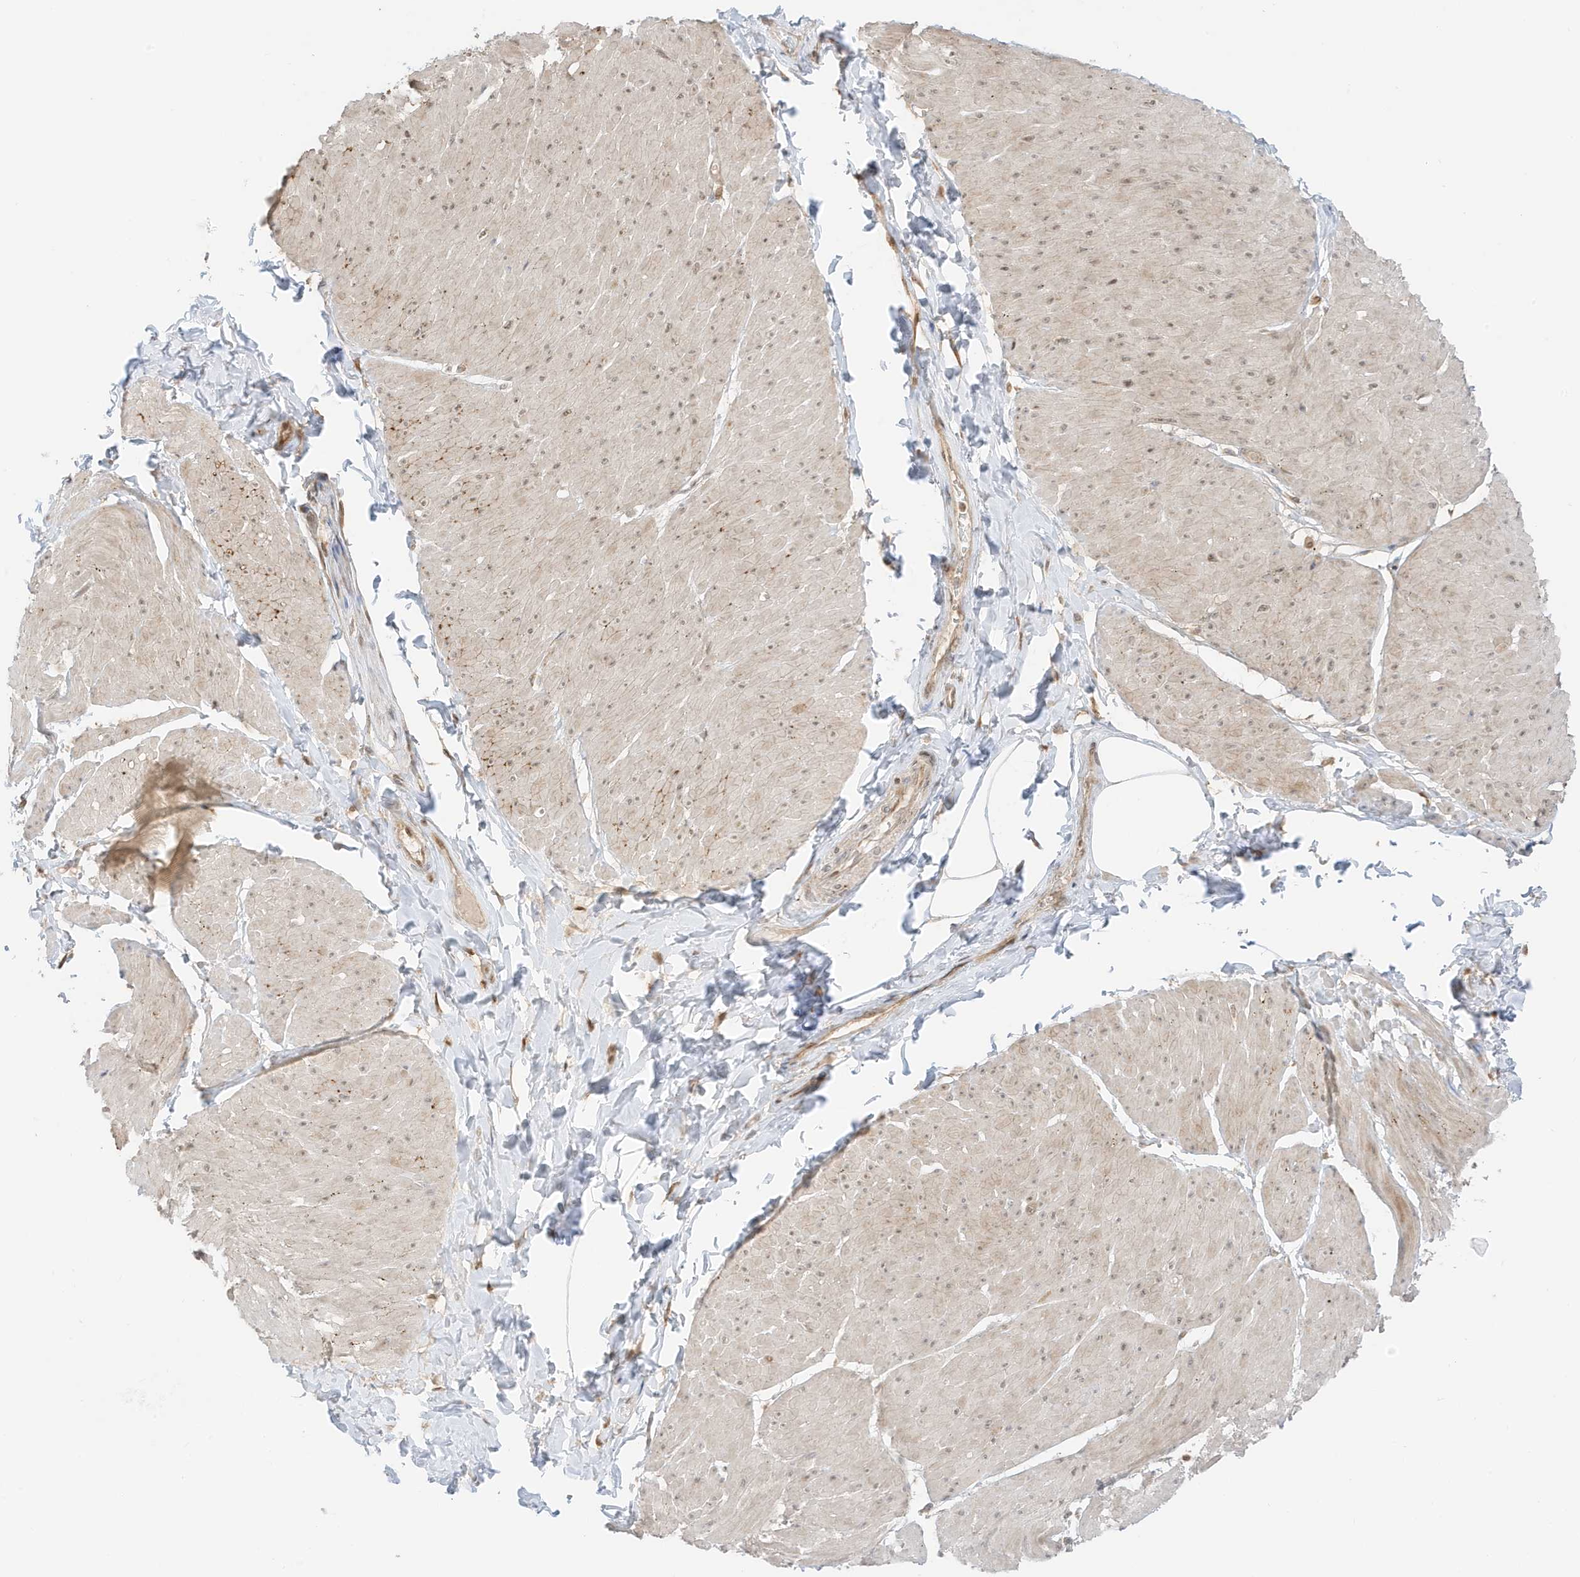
{"staining": {"intensity": "weak", "quantity": "25%-75%", "location": "cytoplasmic/membranous,nuclear"}, "tissue": "smooth muscle", "cell_type": "Smooth muscle cells", "image_type": "normal", "snomed": [{"axis": "morphology", "description": "Urothelial carcinoma, High grade"}, {"axis": "topography", "description": "Urinary bladder"}], "caption": "Immunohistochemical staining of unremarkable smooth muscle shows low levels of weak cytoplasmic/membranous,nuclear expression in approximately 25%-75% of smooth muscle cells.", "gene": "ZBTB41", "patient": {"sex": "male", "age": 46}}